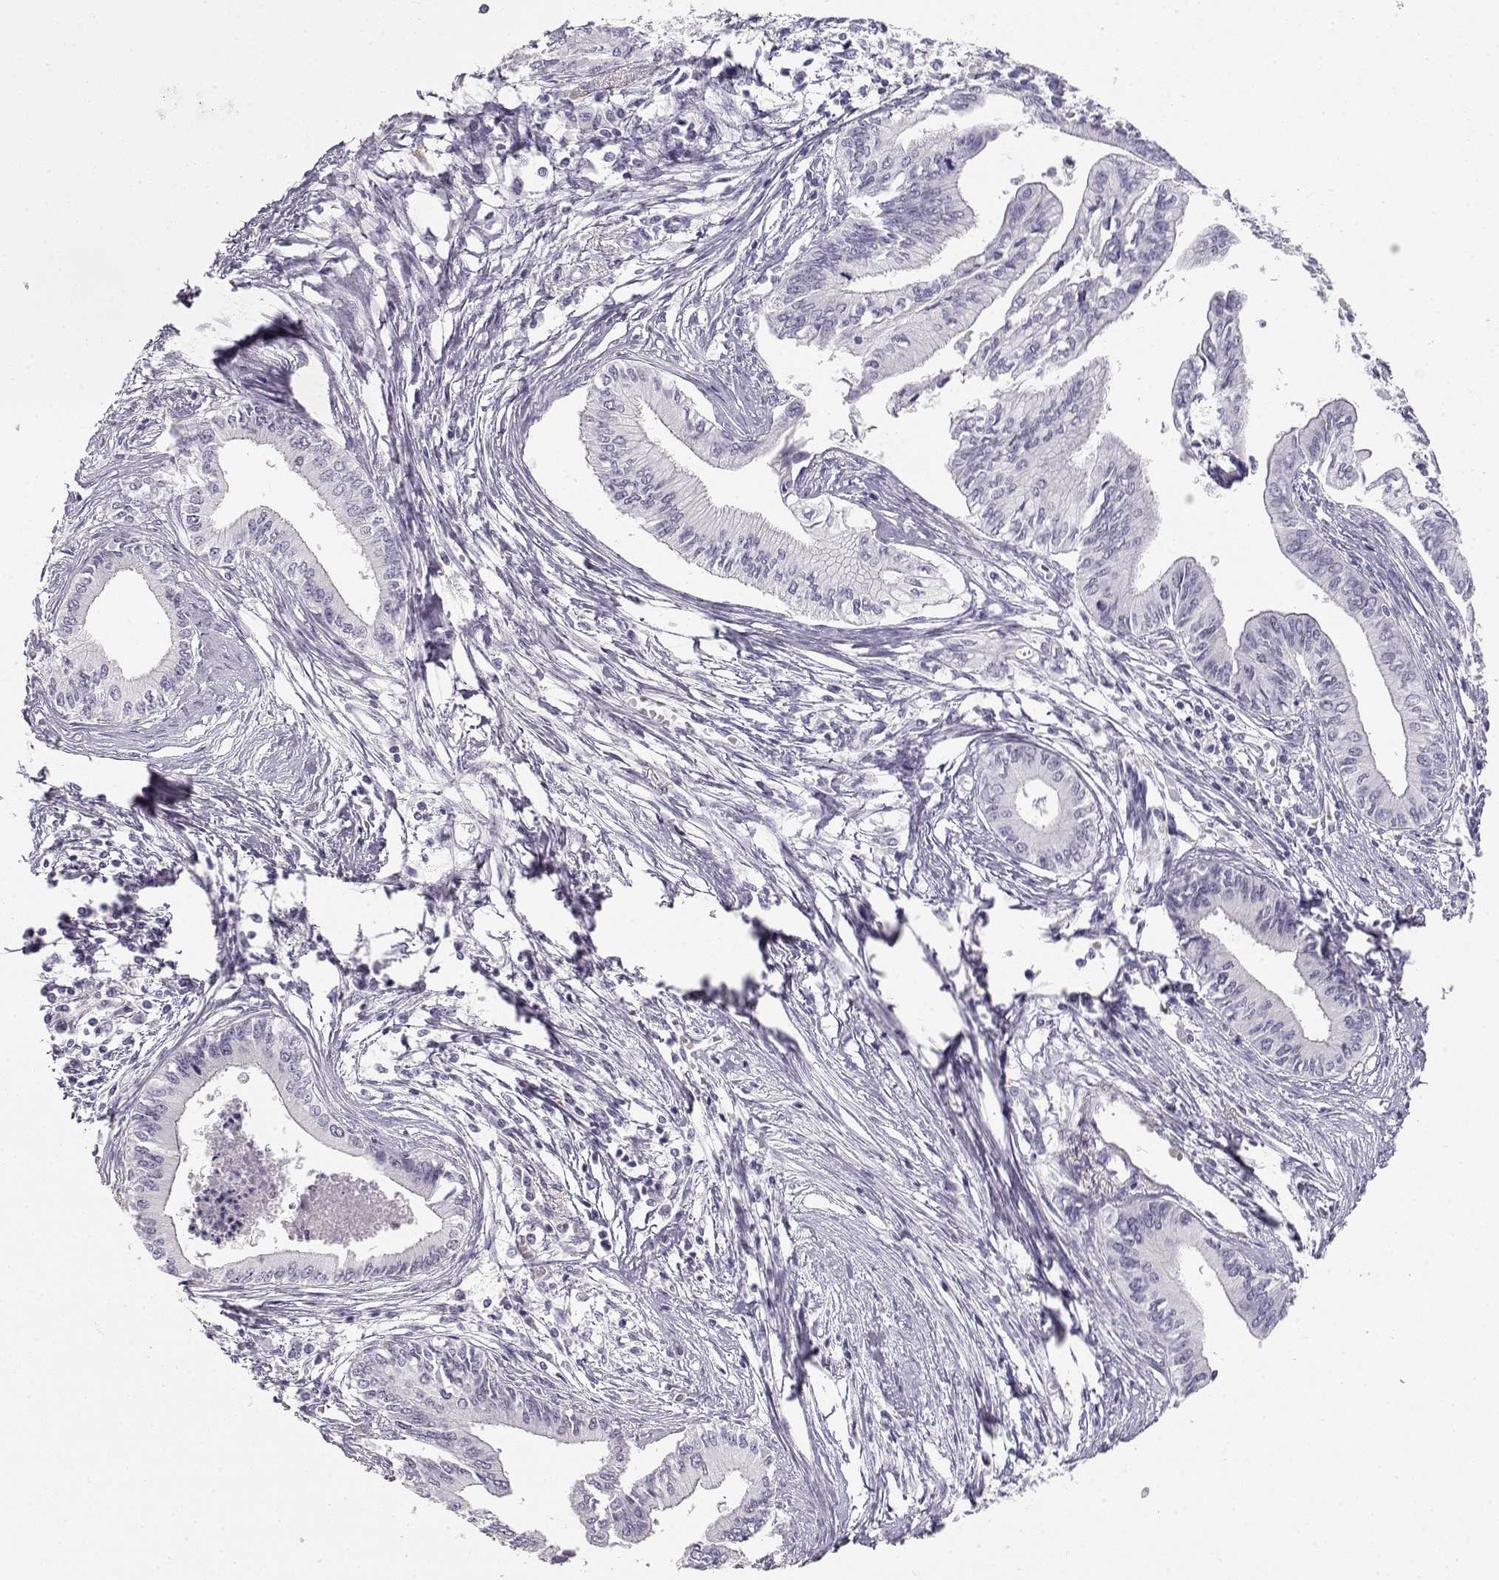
{"staining": {"intensity": "negative", "quantity": "none", "location": "none"}, "tissue": "pancreatic cancer", "cell_type": "Tumor cells", "image_type": "cancer", "snomed": [{"axis": "morphology", "description": "Adenocarcinoma, NOS"}, {"axis": "topography", "description": "Pancreas"}], "caption": "A high-resolution image shows immunohistochemistry (IHC) staining of pancreatic adenocarcinoma, which shows no significant staining in tumor cells. Nuclei are stained in blue.", "gene": "OPN5", "patient": {"sex": "female", "age": 61}}